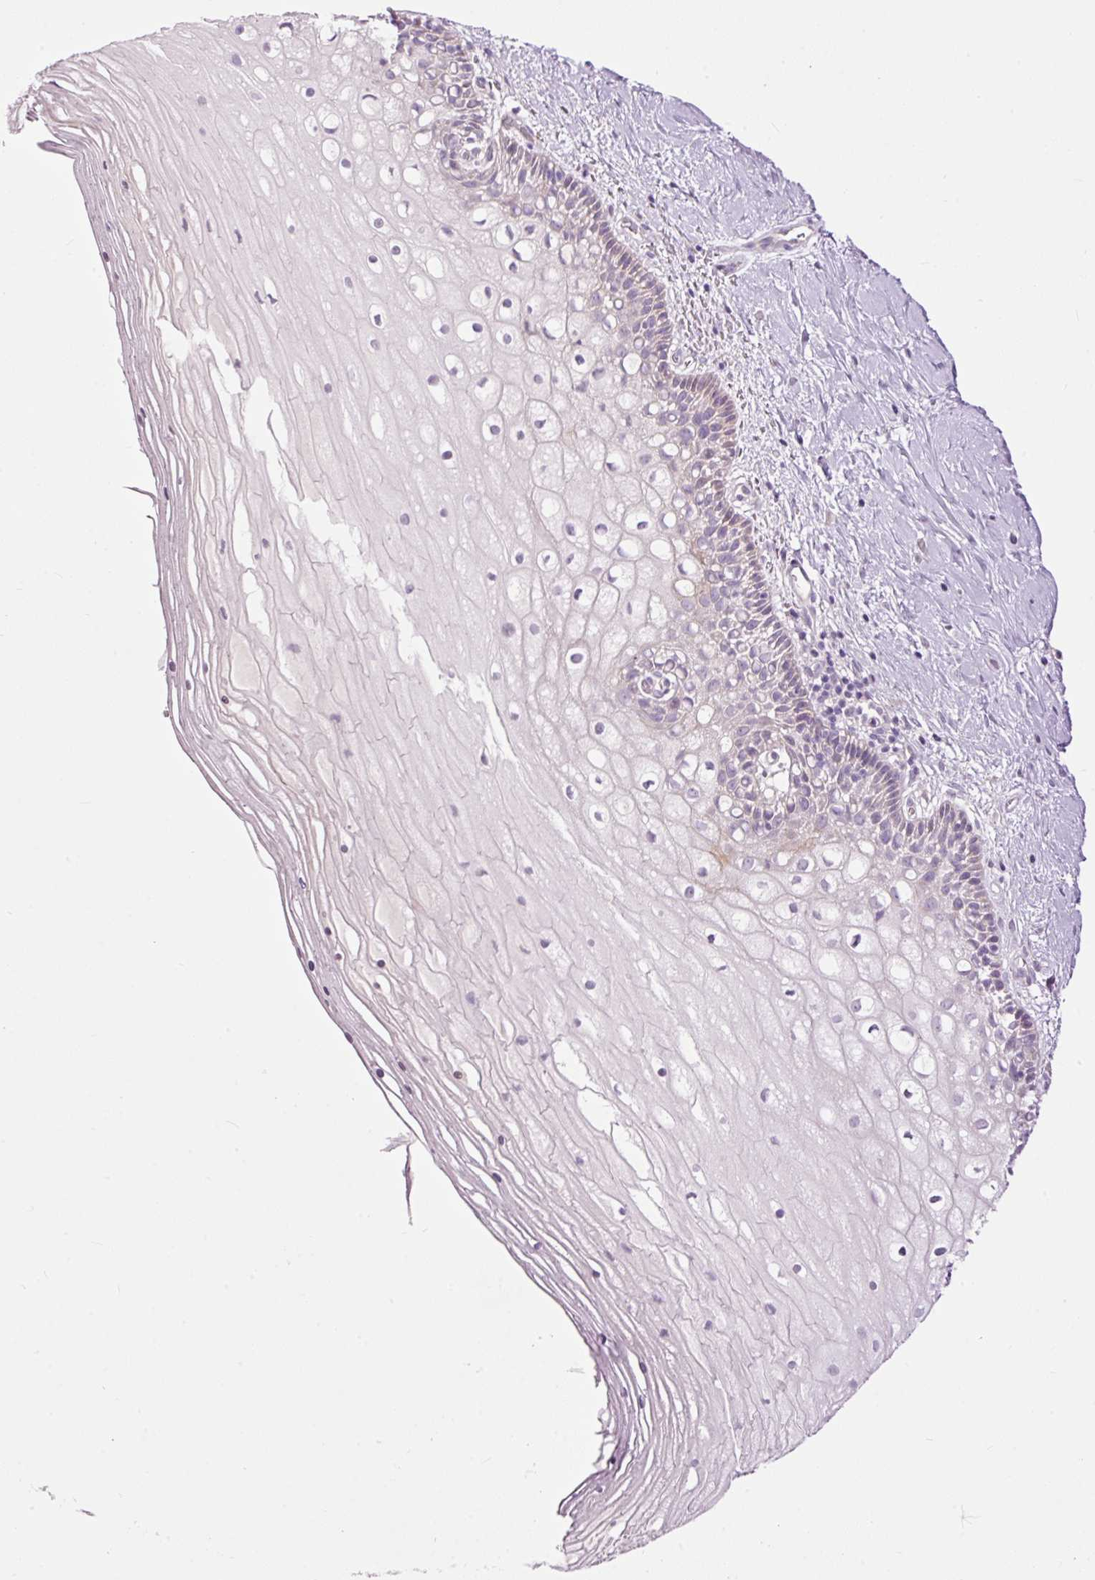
{"staining": {"intensity": "weak", "quantity": "<25%", "location": "cytoplasmic/membranous"}, "tissue": "cervix", "cell_type": "Glandular cells", "image_type": "normal", "snomed": [{"axis": "morphology", "description": "Normal tissue, NOS"}, {"axis": "topography", "description": "Cervix"}], "caption": "Immunohistochemistry image of benign cervix stained for a protein (brown), which shows no positivity in glandular cells.", "gene": "FCRL4", "patient": {"sex": "female", "age": 36}}